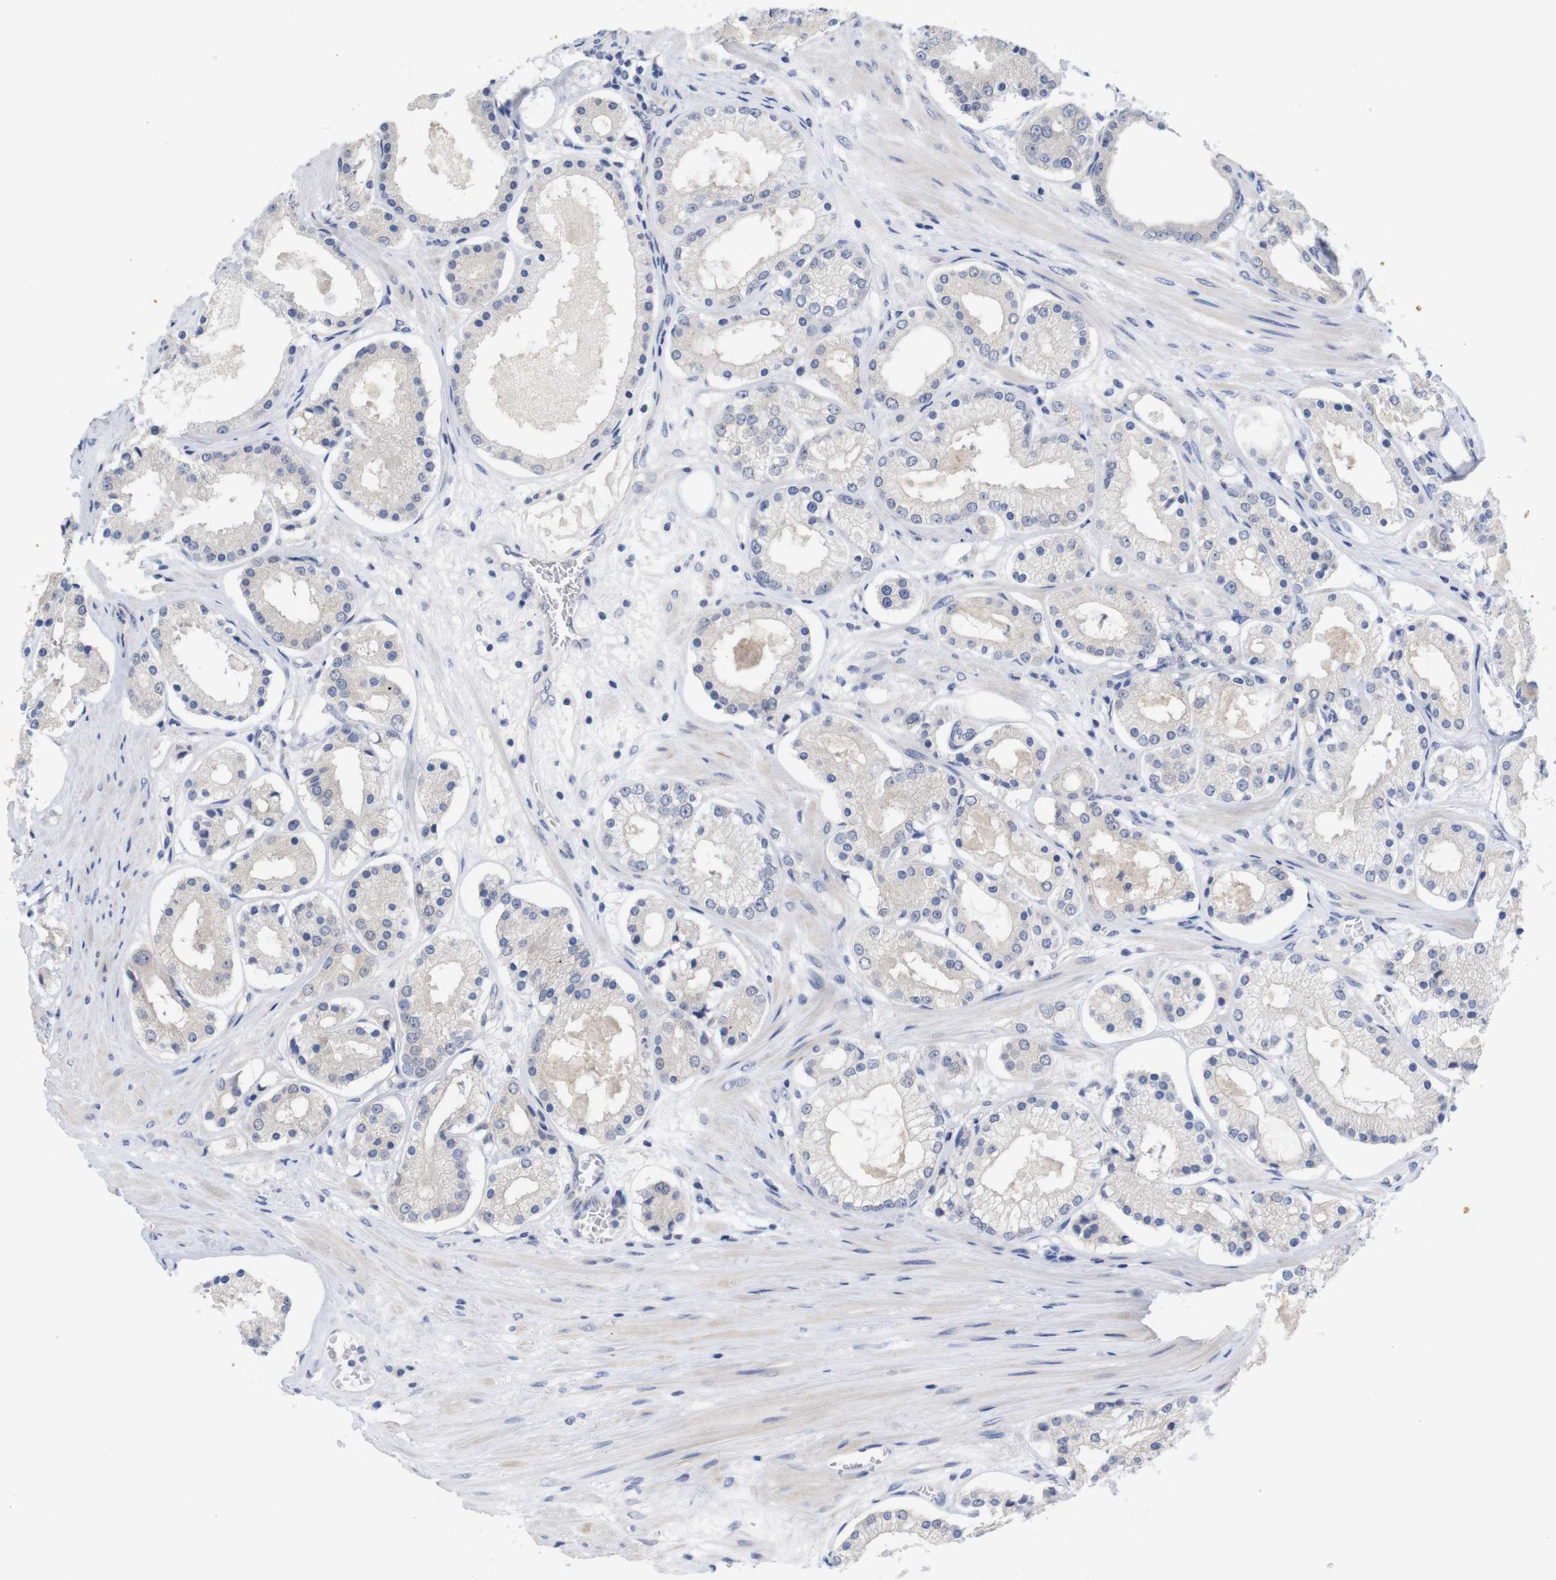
{"staining": {"intensity": "negative", "quantity": "none", "location": "none"}, "tissue": "prostate cancer", "cell_type": "Tumor cells", "image_type": "cancer", "snomed": [{"axis": "morphology", "description": "Adenocarcinoma, High grade"}, {"axis": "topography", "description": "Prostate"}], "caption": "There is no significant expression in tumor cells of prostate cancer. (DAB (3,3'-diaminobenzidine) IHC with hematoxylin counter stain).", "gene": "TNNI3", "patient": {"sex": "male", "age": 66}}